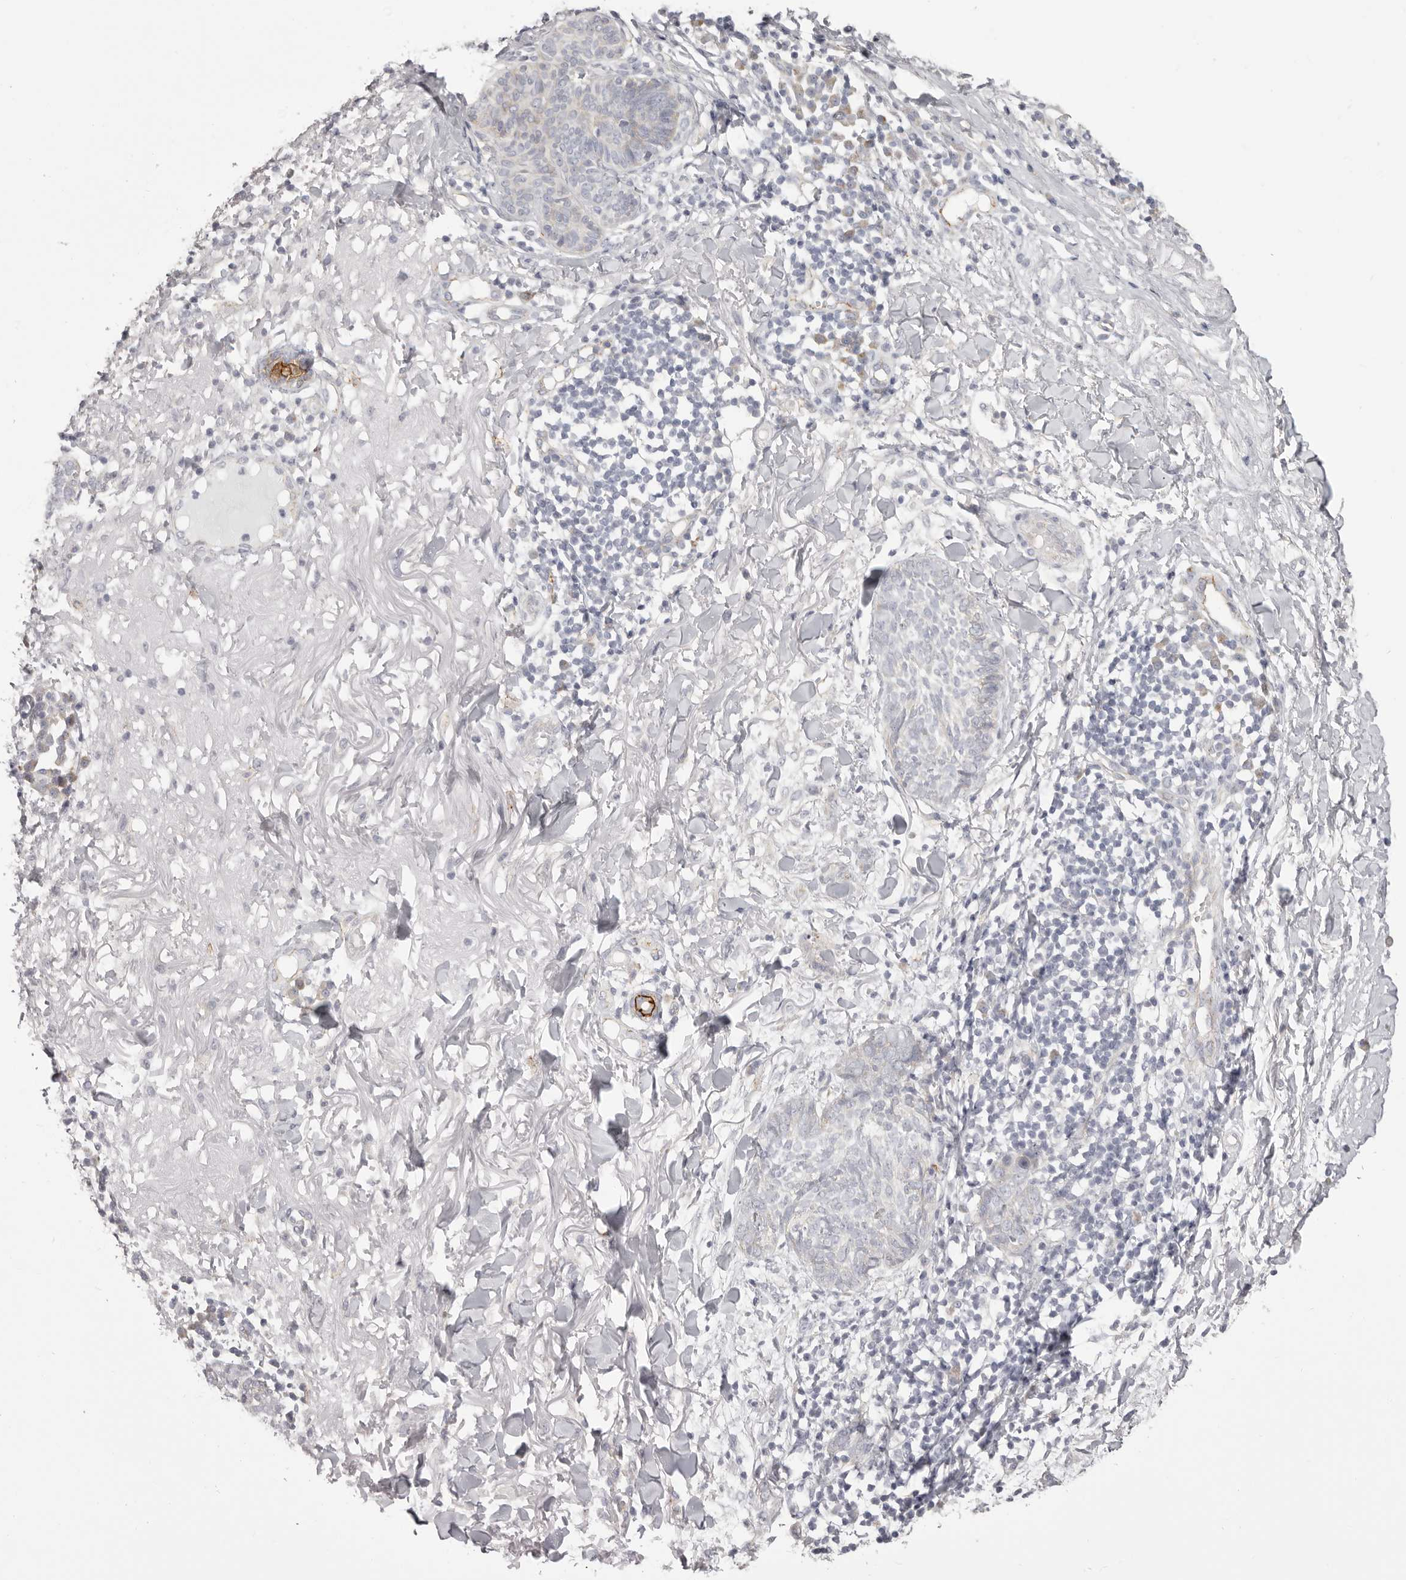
{"staining": {"intensity": "negative", "quantity": "none", "location": "none"}, "tissue": "skin cancer", "cell_type": "Tumor cells", "image_type": "cancer", "snomed": [{"axis": "morphology", "description": "Basal cell carcinoma"}, {"axis": "topography", "description": "Skin"}], "caption": "An immunohistochemistry histopathology image of skin cancer is shown. There is no staining in tumor cells of skin cancer.", "gene": "OTUD3", "patient": {"sex": "male", "age": 85}}